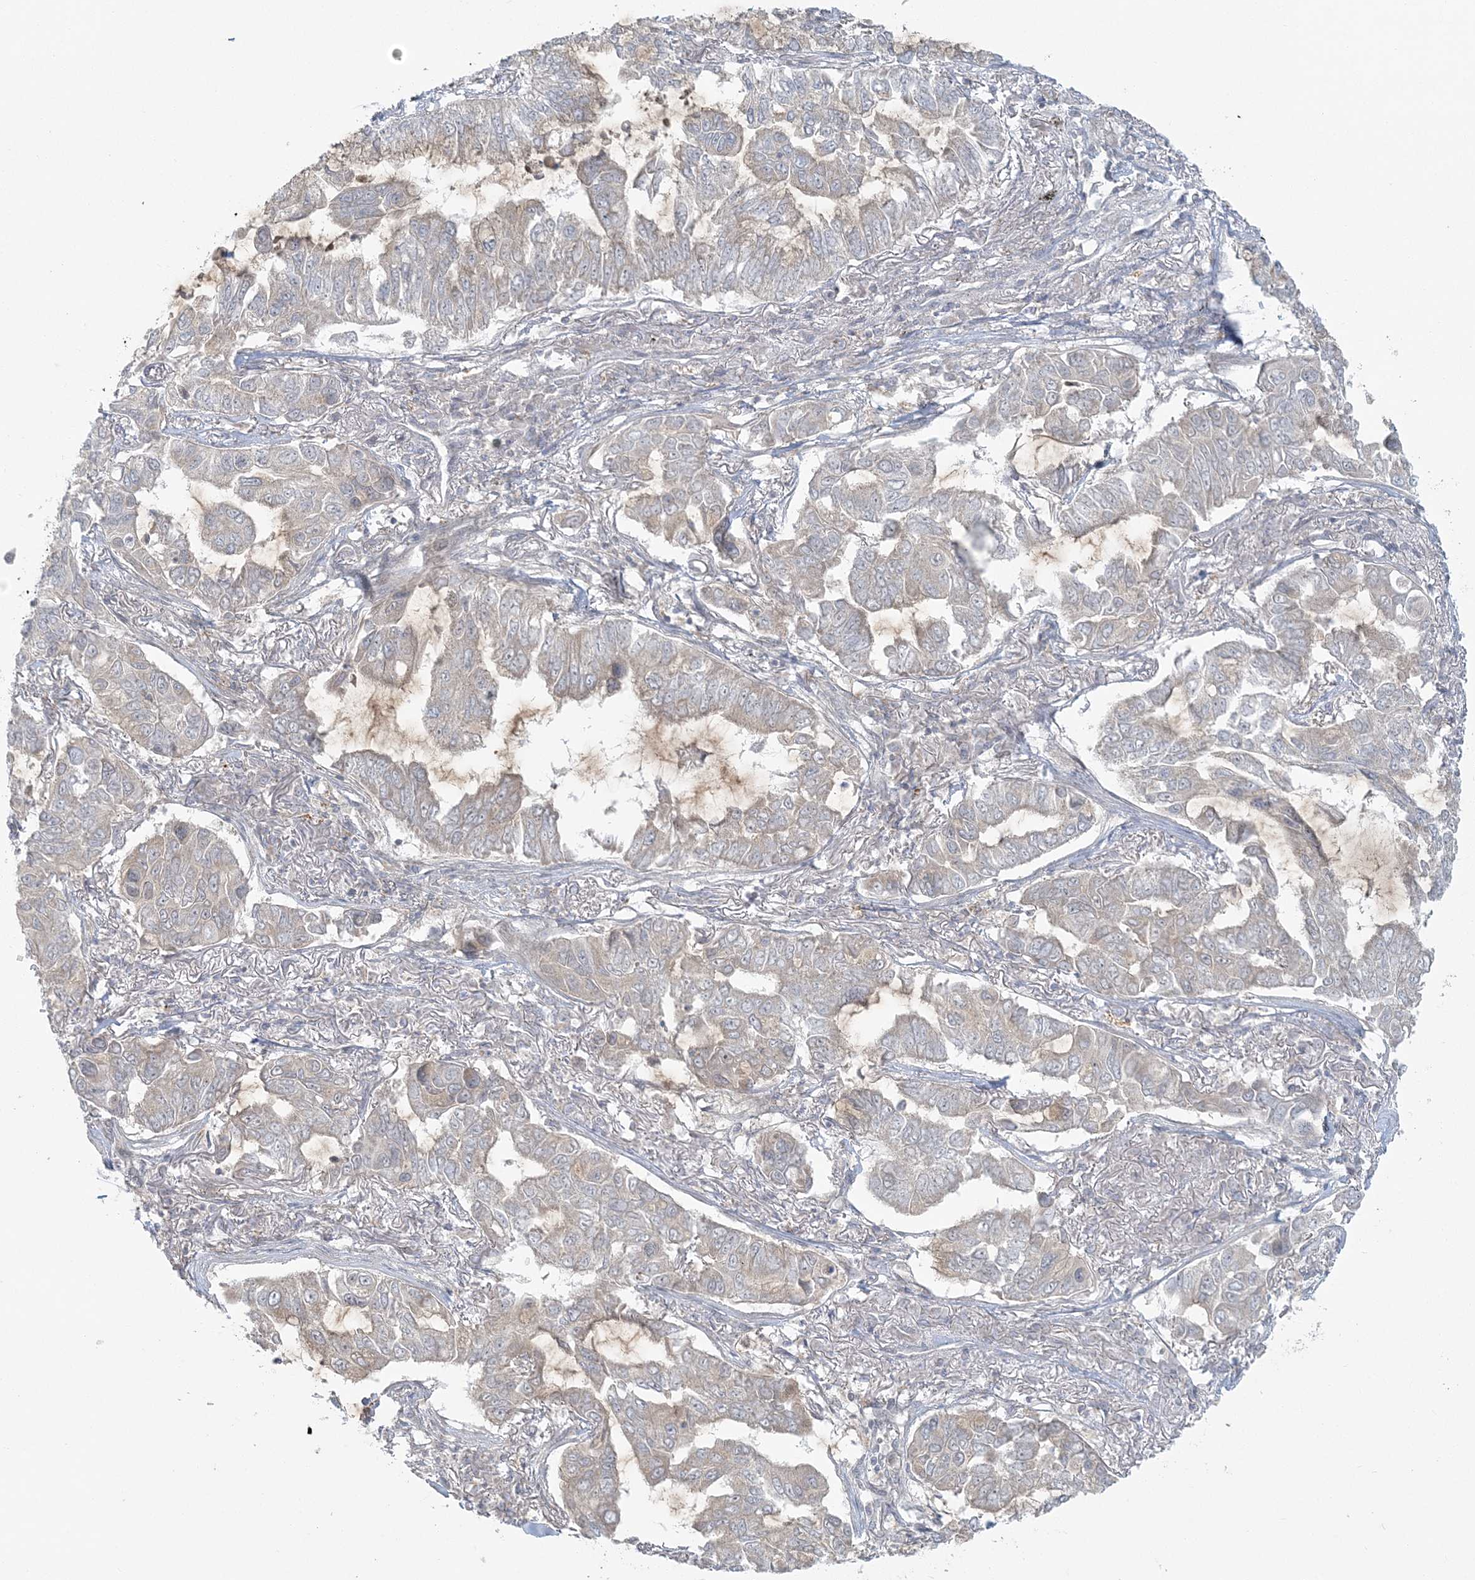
{"staining": {"intensity": "weak", "quantity": "<25%", "location": "cytoplasmic/membranous"}, "tissue": "lung cancer", "cell_type": "Tumor cells", "image_type": "cancer", "snomed": [{"axis": "morphology", "description": "Adenocarcinoma, NOS"}, {"axis": "topography", "description": "Lung"}], "caption": "Micrograph shows no protein staining in tumor cells of lung adenocarcinoma tissue. Nuclei are stained in blue.", "gene": "BLTP3A", "patient": {"sex": "male", "age": 64}}